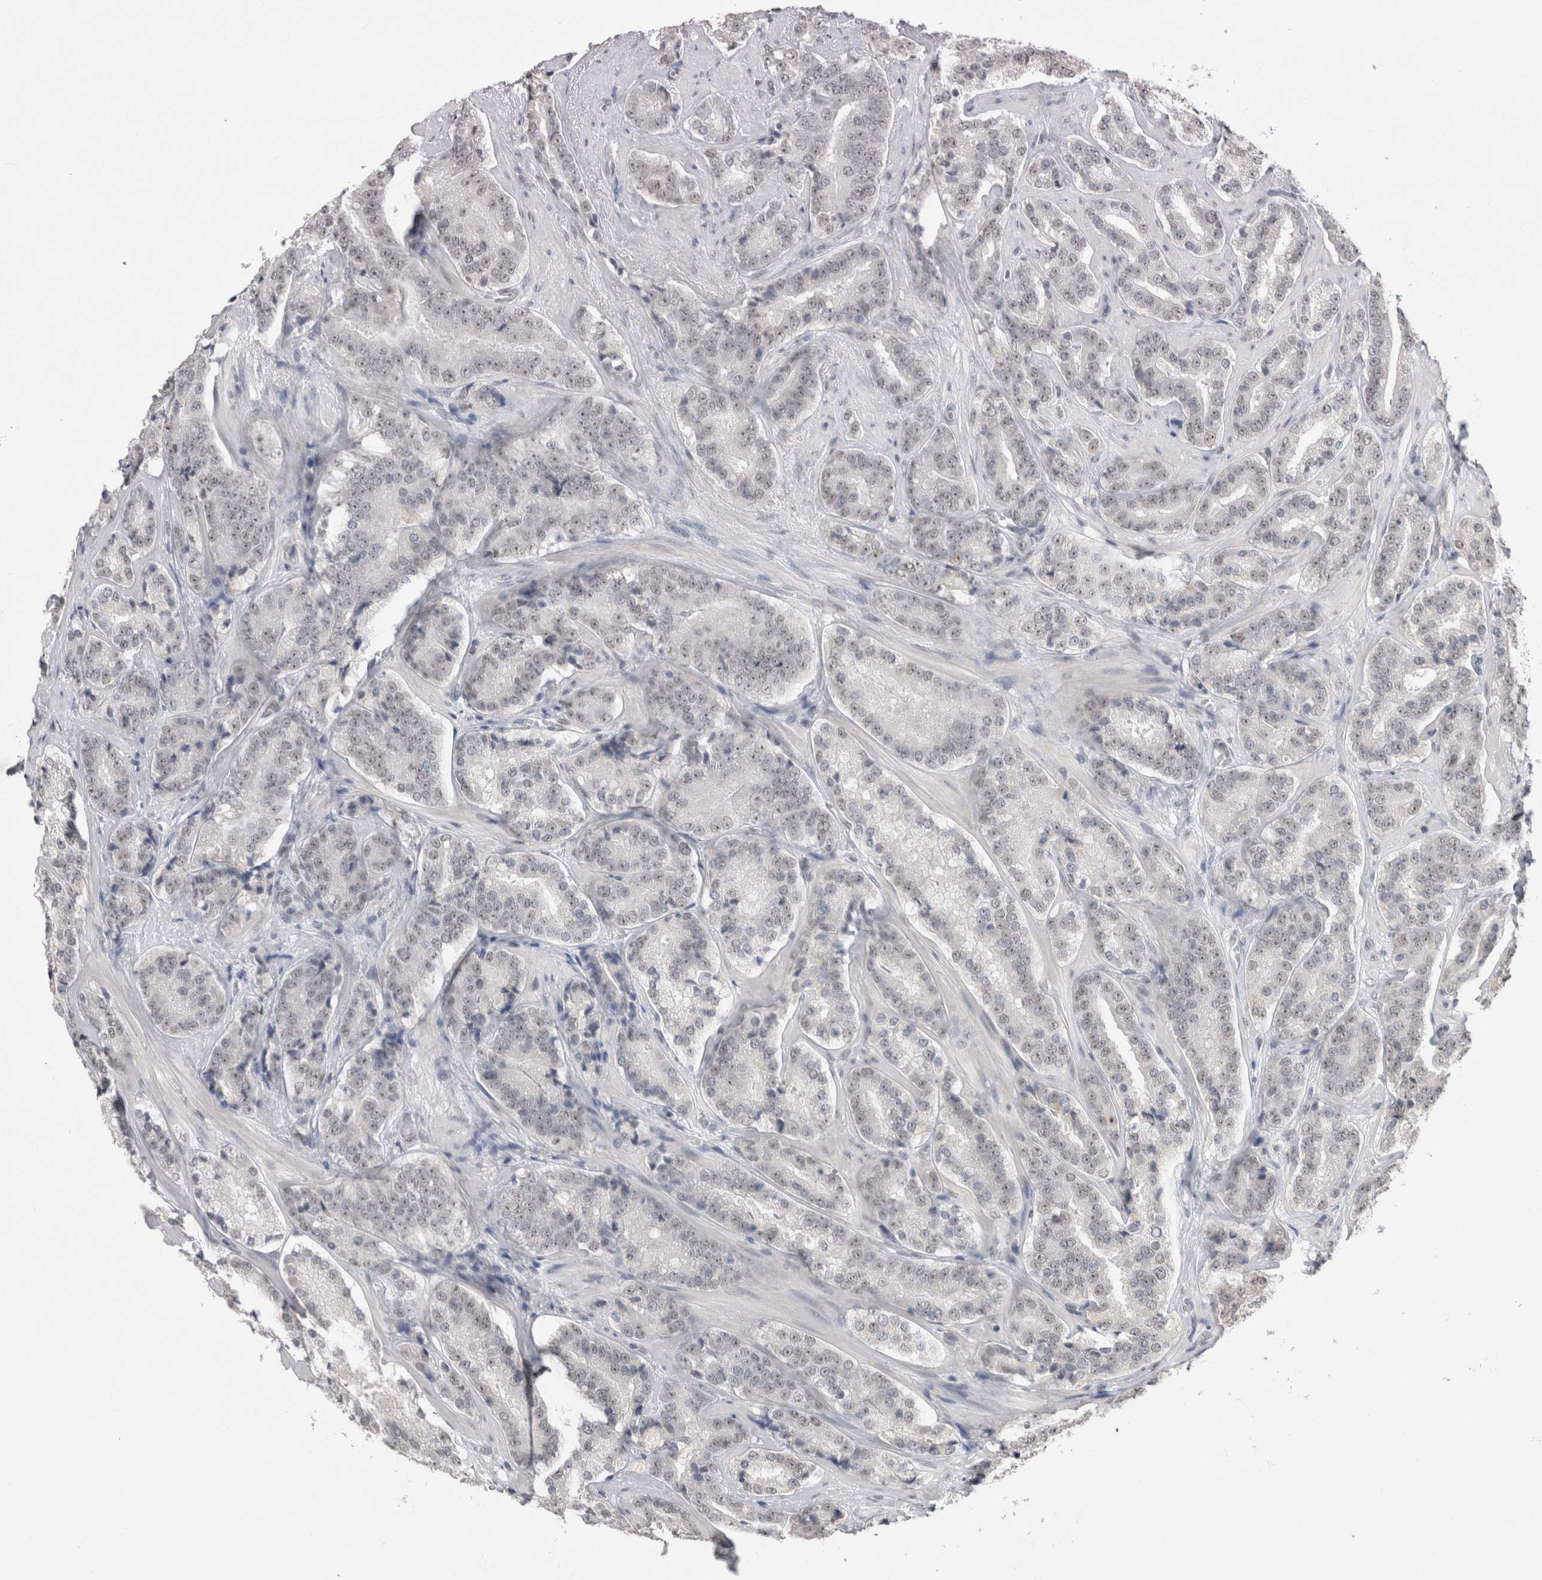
{"staining": {"intensity": "negative", "quantity": "none", "location": "none"}, "tissue": "prostate cancer", "cell_type": "Tumor cells", "image_type": "cancer", "snomed": [{"axis": "morphology", "description": "Adenocarcinoma, High grade"}, {"axis": "topography", "description": "Prostate"}], "caption": "This micrograph is of high-grade adenocarcinoma (prostate) stained with immunohistochemistry to label a protein in brown with the nuclei are counter-stained blue. There is no staining in tumor cells.", "gene": "DAXX", "patient": {"sex": "male", "age": 60}}